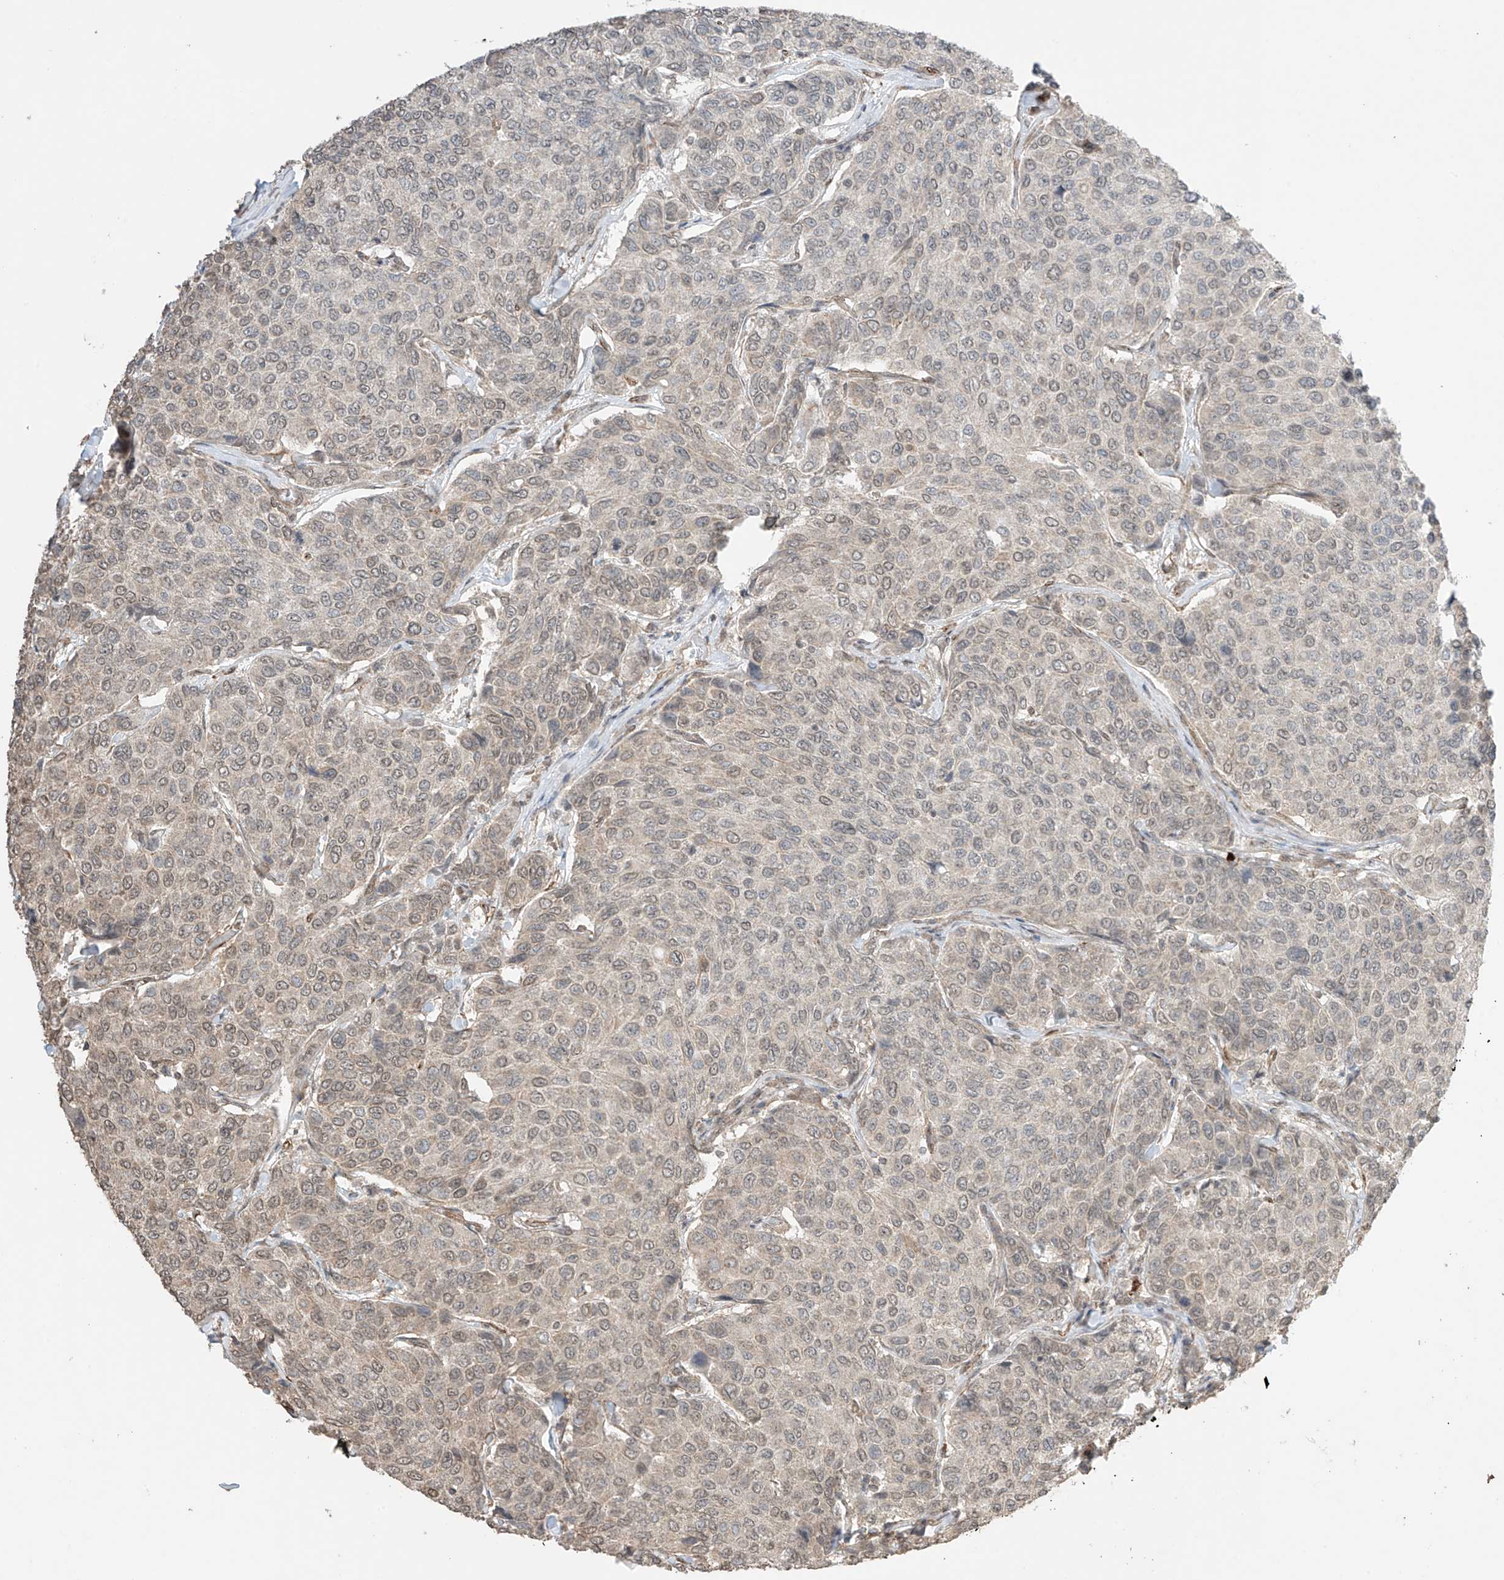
{"staining": {"intensity": "weak", "quantity": "25%-75%", "location": "nuclear"}, "tissue": "breast cancer", "cell_type": "Tumor cells", "image_type": "cancer", "snomed": [{"axis": "morphology", "description": "Duct carcinoma"}, {"axis": "topography", "description": "Breast"}], "caption": "Immunohistochemistry (IHC) histopathology image of invasive ductal carcinoma (breast) stained for a protein (brown), which displays low levels of weak nuclear positivity in approximately 25%-75% of tumor cells.", "gene": "TTLL5", "patient": {"sex": "female", "age": 55}}